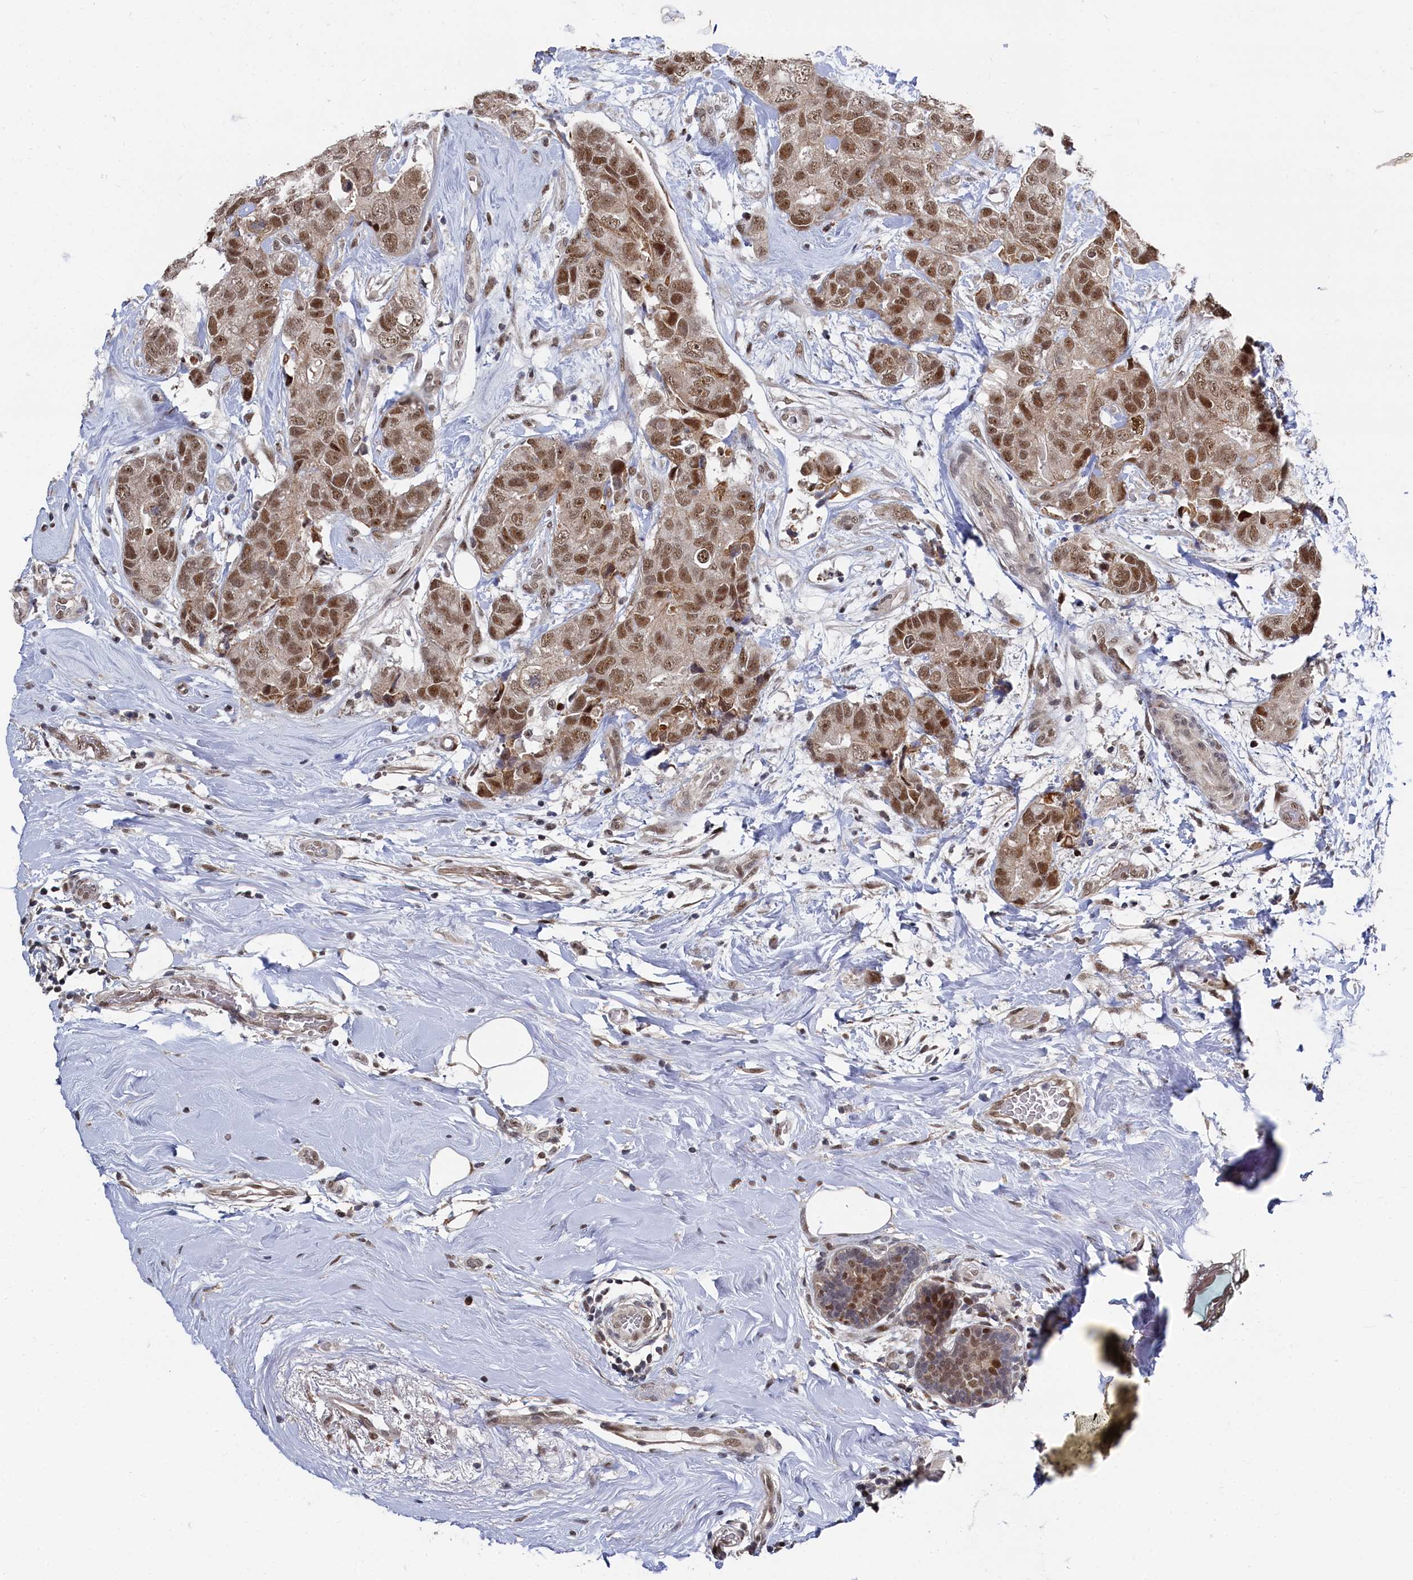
{"staining": {"intensity": "moderate", "quantity": ">75%", "location": "nuclear"}, "tissue": "breast cancer", "cell_type": "Tumor cells", "image_type": "cancer", "snomed": [{"axis": "morphology", "description": "Duct carcinoma"}, {"axis": "topography", "description": "Breast"}], "caption": "An immunohistochemistry histopathology image of tumor tissue is shown. Protein staining in brown labels moderate nuclear positivity in breast cancer (invasive ductal carcinoma) within tumor cells.", "gene": "BUB3", "patient": {"sex": "female", "age": 62}}